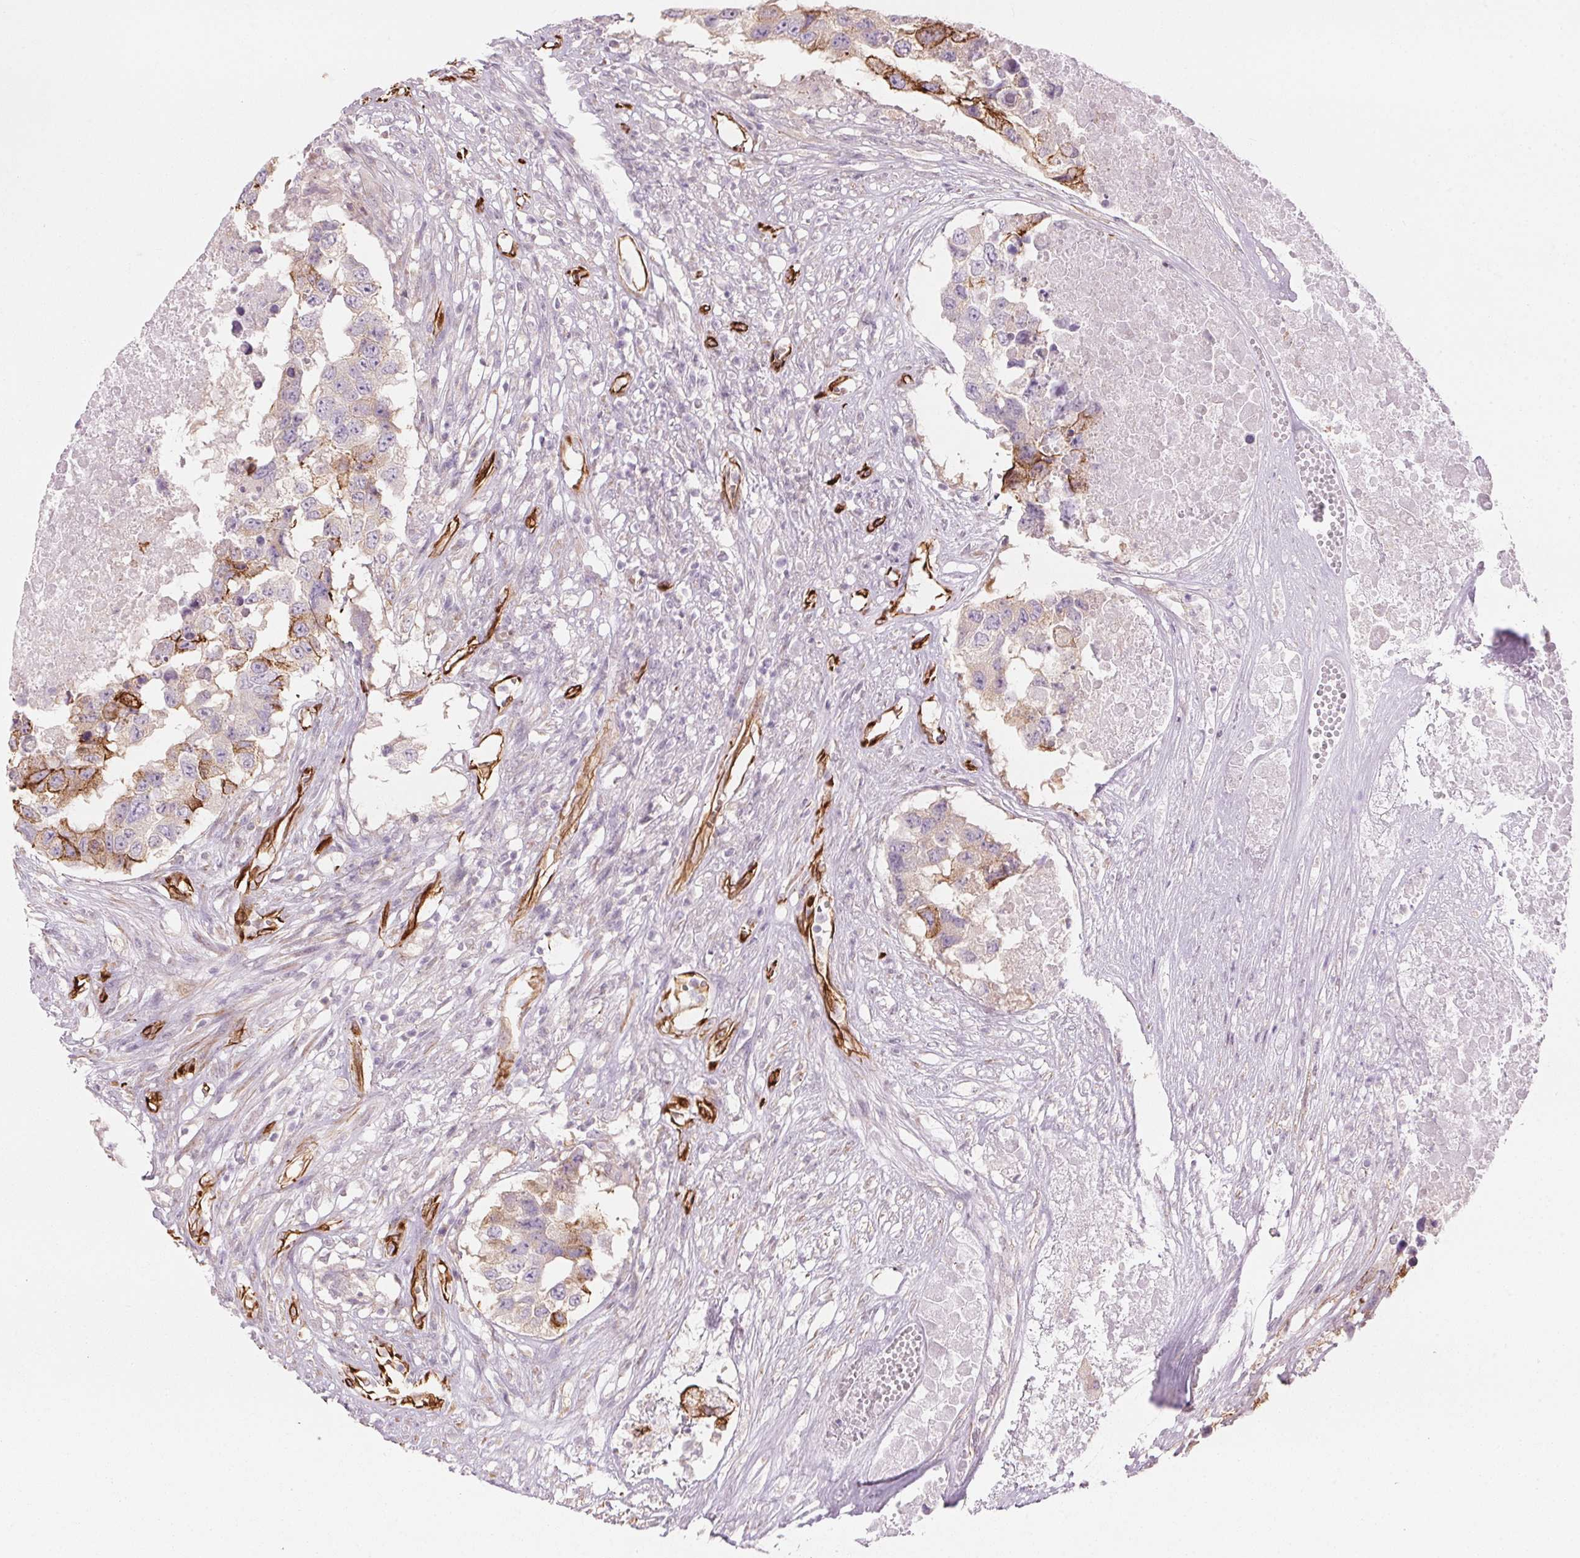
{"staining": {"intensity": "moderate", "quantity": "<25%", "location": "cytoplasmic/membranous"}, "tissue": "testis cancer", "cell_type": "Tumor cells", "image_type": "cancer", "snomed": [{"axis": "morphology", "description": "Carcinoma, Embryonal, NOS"}, {"axis": "topography", "description": "Testis"}], "caption": "Immunohistochemical staining of human testis cancer demonstrates low levels of moderate cytoplasmic/membranous expression in about <25% of tumor cells.", "gene": "CLPS", "patient": {"sex": "male", "age": 83}}